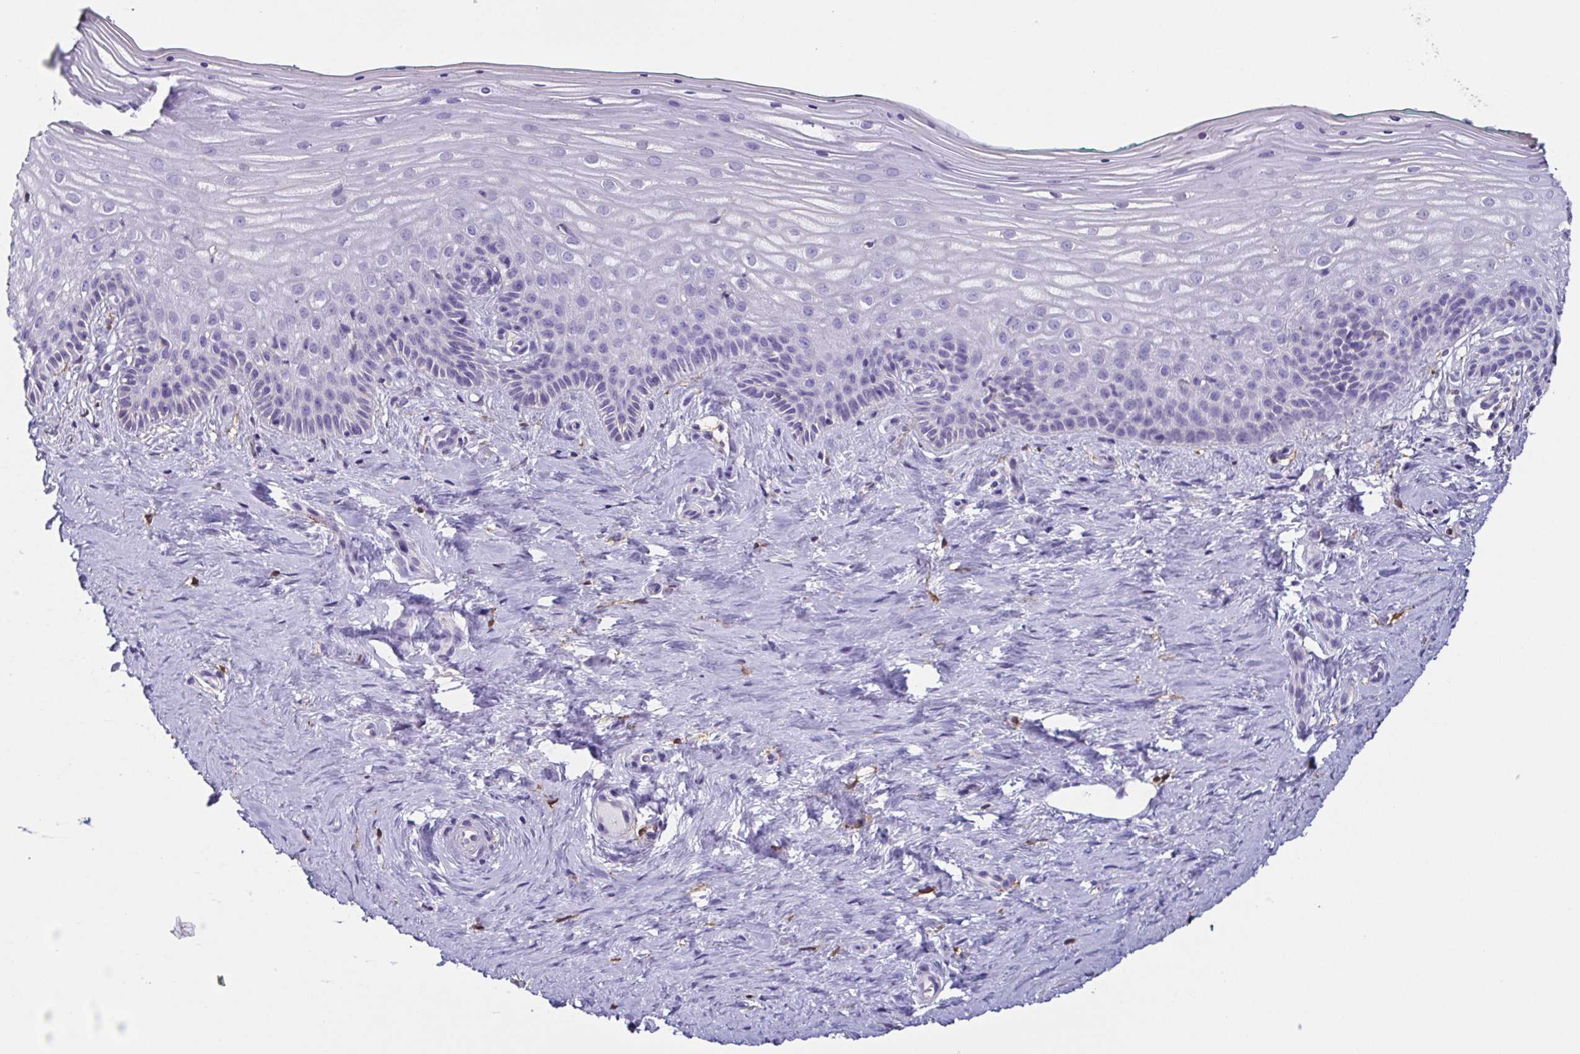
{"staining": {"intensity": "negative", "quantity": "none", "location": "none"}, "tissue": "vagina", "cell_type": "Squamous epithelial cells", "image_type": "normal", "snomed": [{"axis": "morphology", "description": "Normal tissue, NOS"}, {"axis": "topography", "description": "Vagina"}], "caption": "A high-resolution histopathology image shows IHC staining of unremarkable vagina, which displays no significant staining in squamous epithelial cells. Brightfield microscopy of IHC stained with DAB (3,3'-diaminobenzidine) (brown) and hematoxylin (blue), captured at high magnification.", "gene": "ANXA10", "patient": {"sex": "female", "age": 45}}